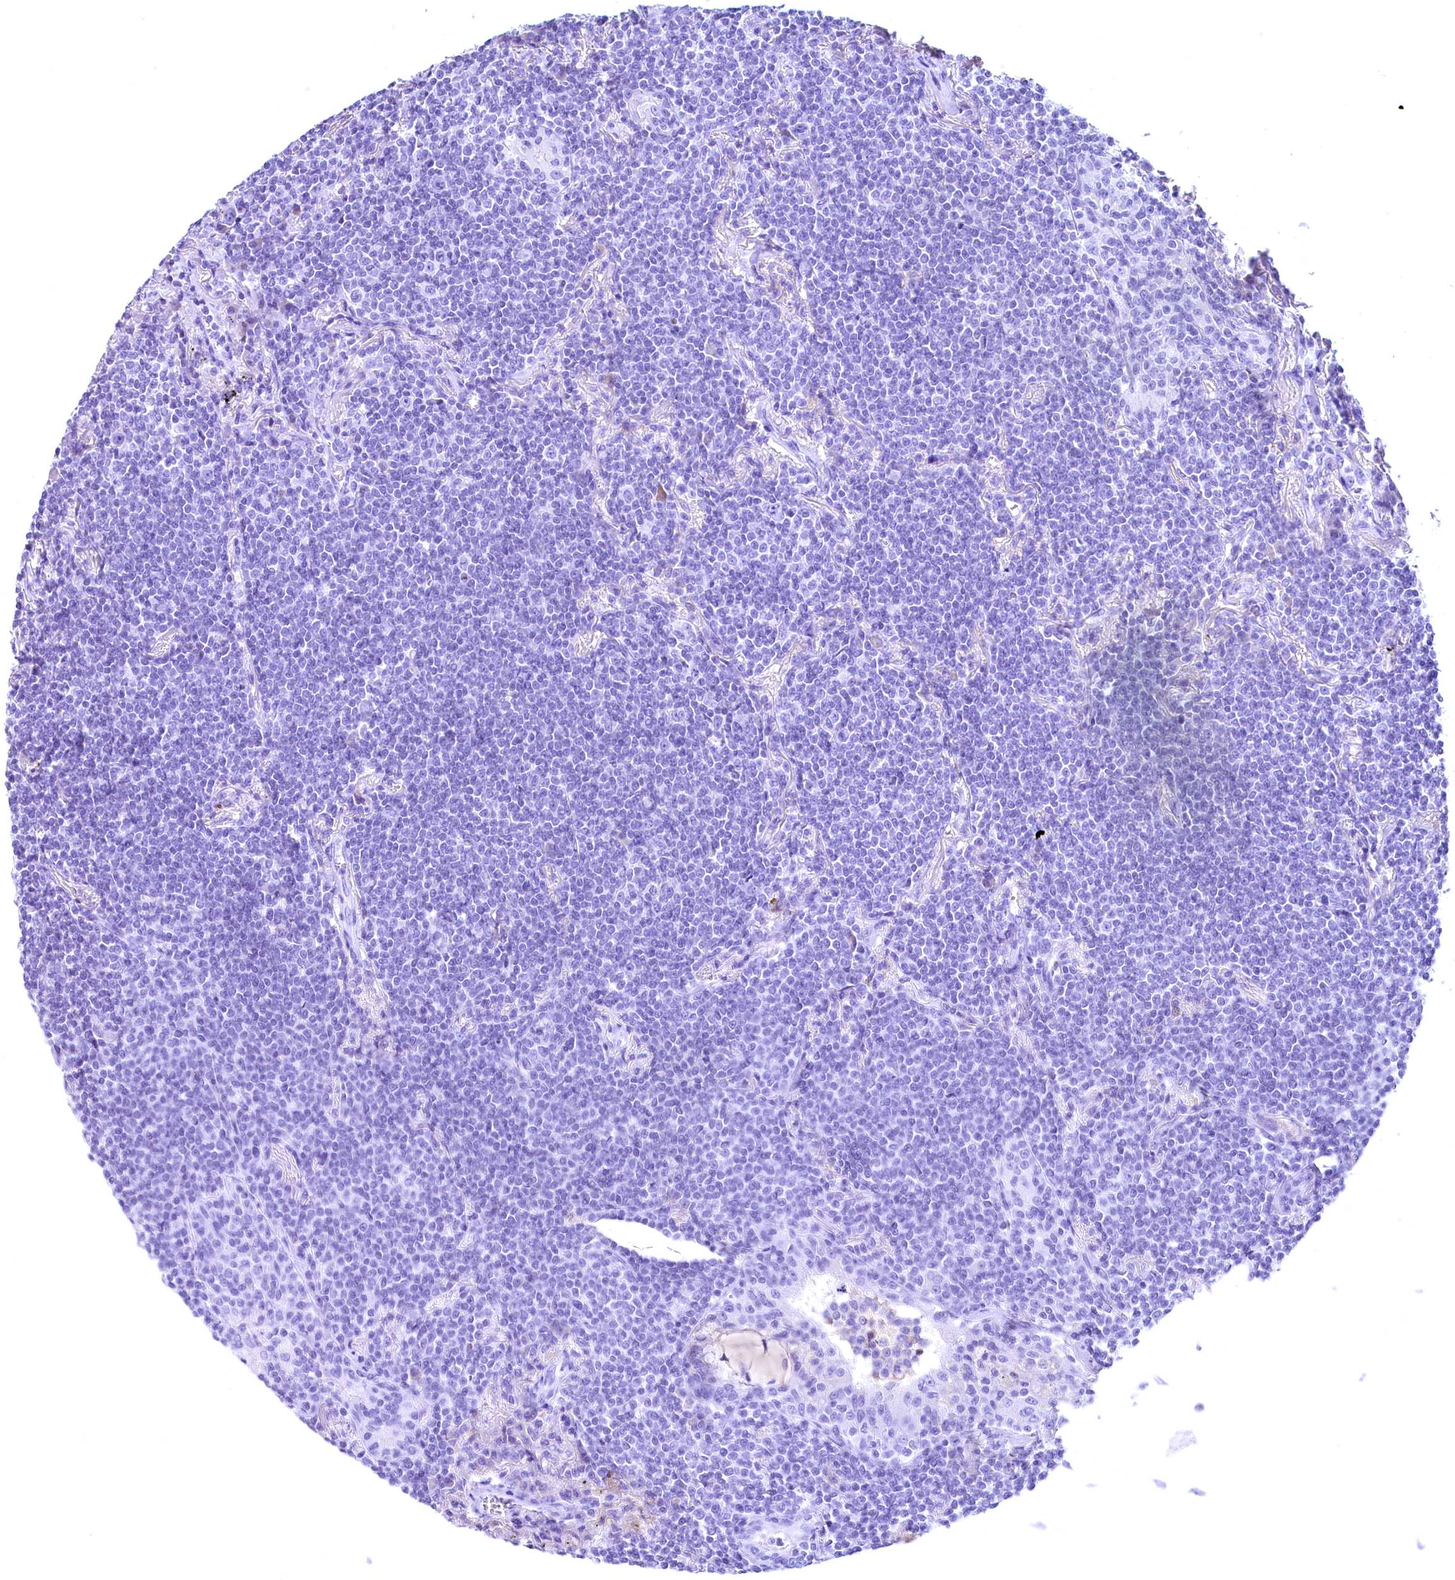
{"staining": {"intensity": "negative", "quantity": "none", "location": "none"}, "tissue": "lymphoma", "cell_type": "Tumor cells", "image_type": "cancer", "snomed": [{"axis": "morphology", "description": "Malignant lymphoma, non-Hodgkin's type, Low grade"}, {"axis": "topography", "description": "Lung"}], "caption": "Immunohistochemical staining of low-grade malignant lymphoma, non-Hodgkin's type demonstrates no significant staining in tumor cells.", "gene": "SKIDA1", "patient": {"sex": "female", "age": 71}}